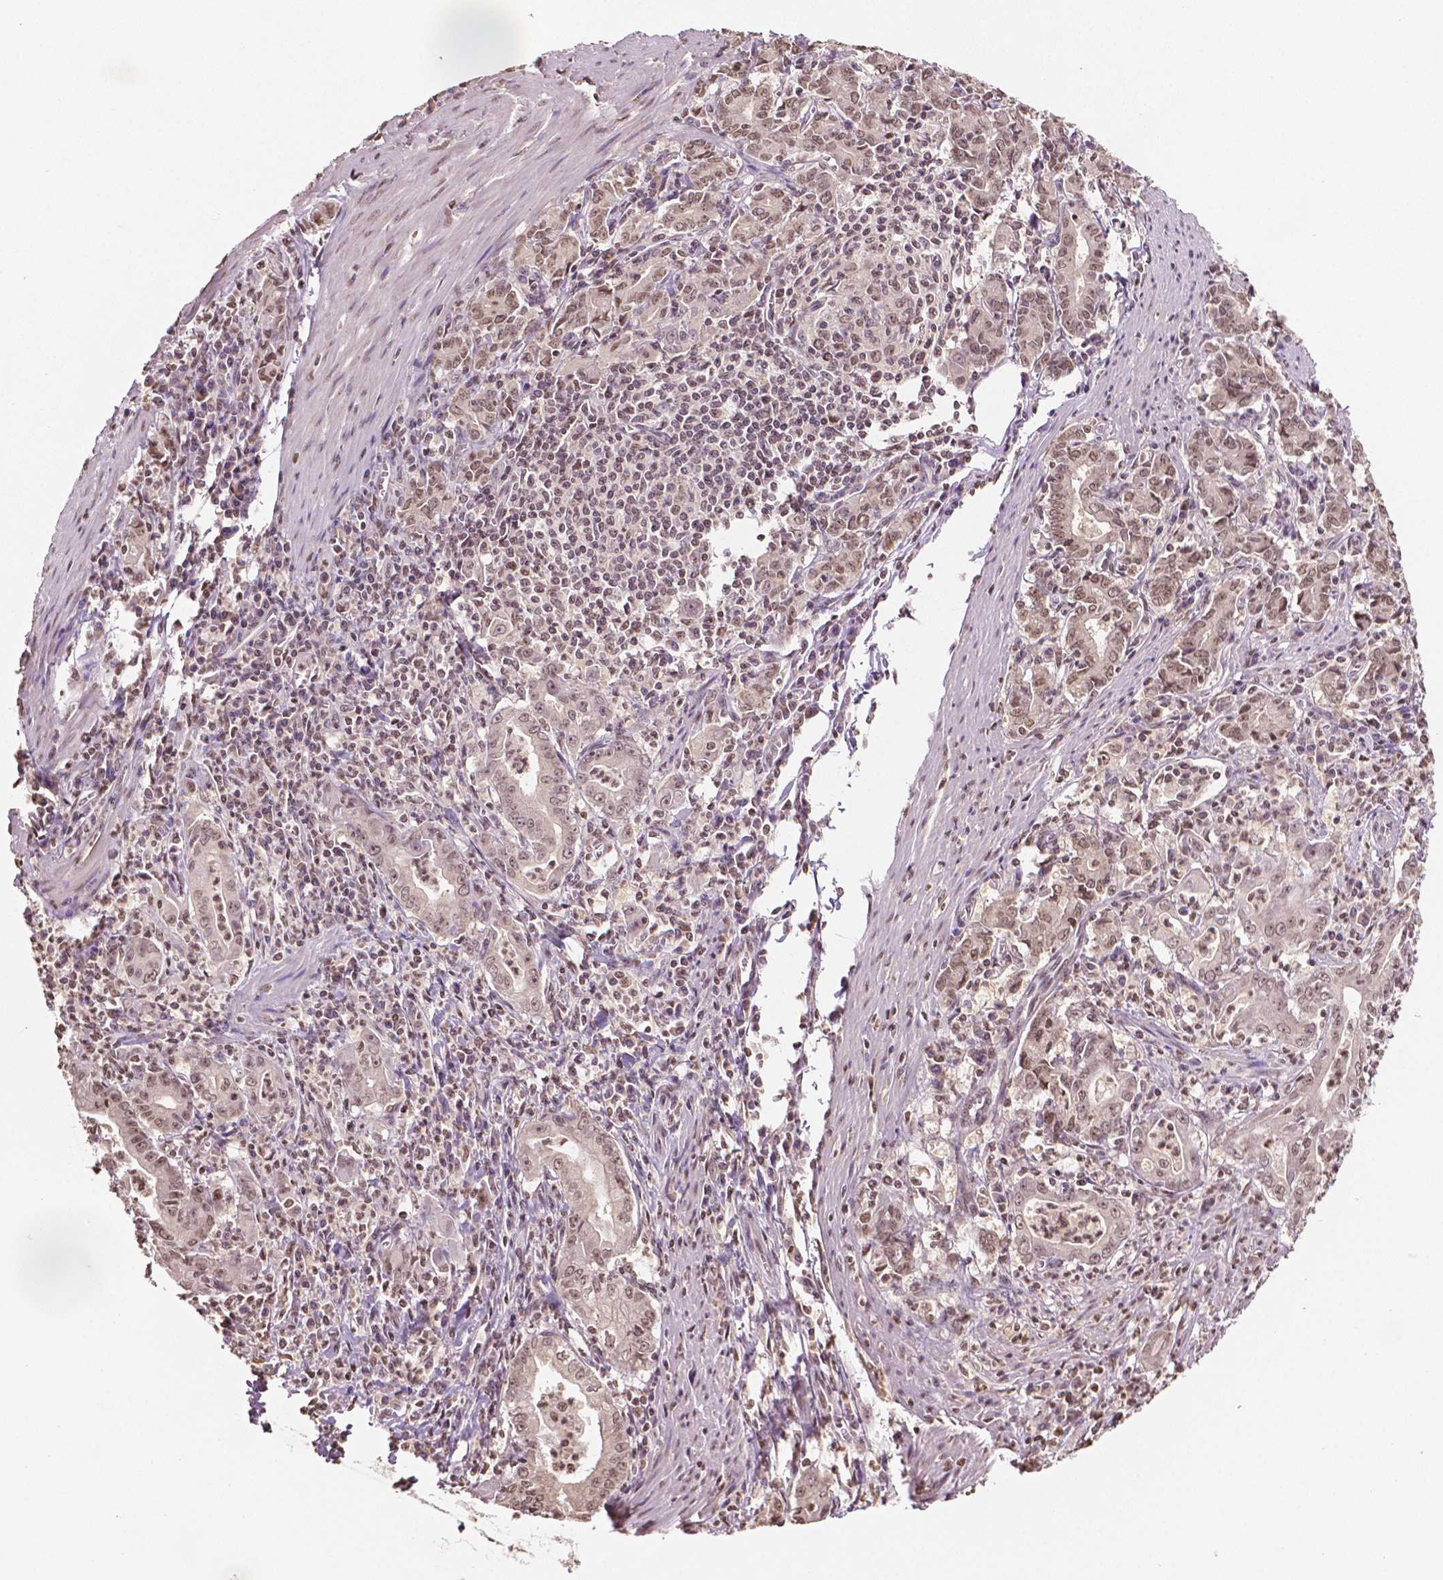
{"staining": {"intensity": "weak", "quantity": ">75%", "location": "nuclear"}, "tissue": "stomach cancer", "cell_type": "Tumor cells", "image_type": "cancer", "snomed": [{"axis": "morphology", "description": "Adenocarcinoma, NOS"}, {"axis": "topography", "description": "Stomach, upper"}], "caption": "There is low levels of weak nuclear positivity in tumor cells of stomach cancer, as demonstrated by immunohistochemical staining (brown color).", "gene": "DEK", "patient": {"sex": "female", "age": 79}}